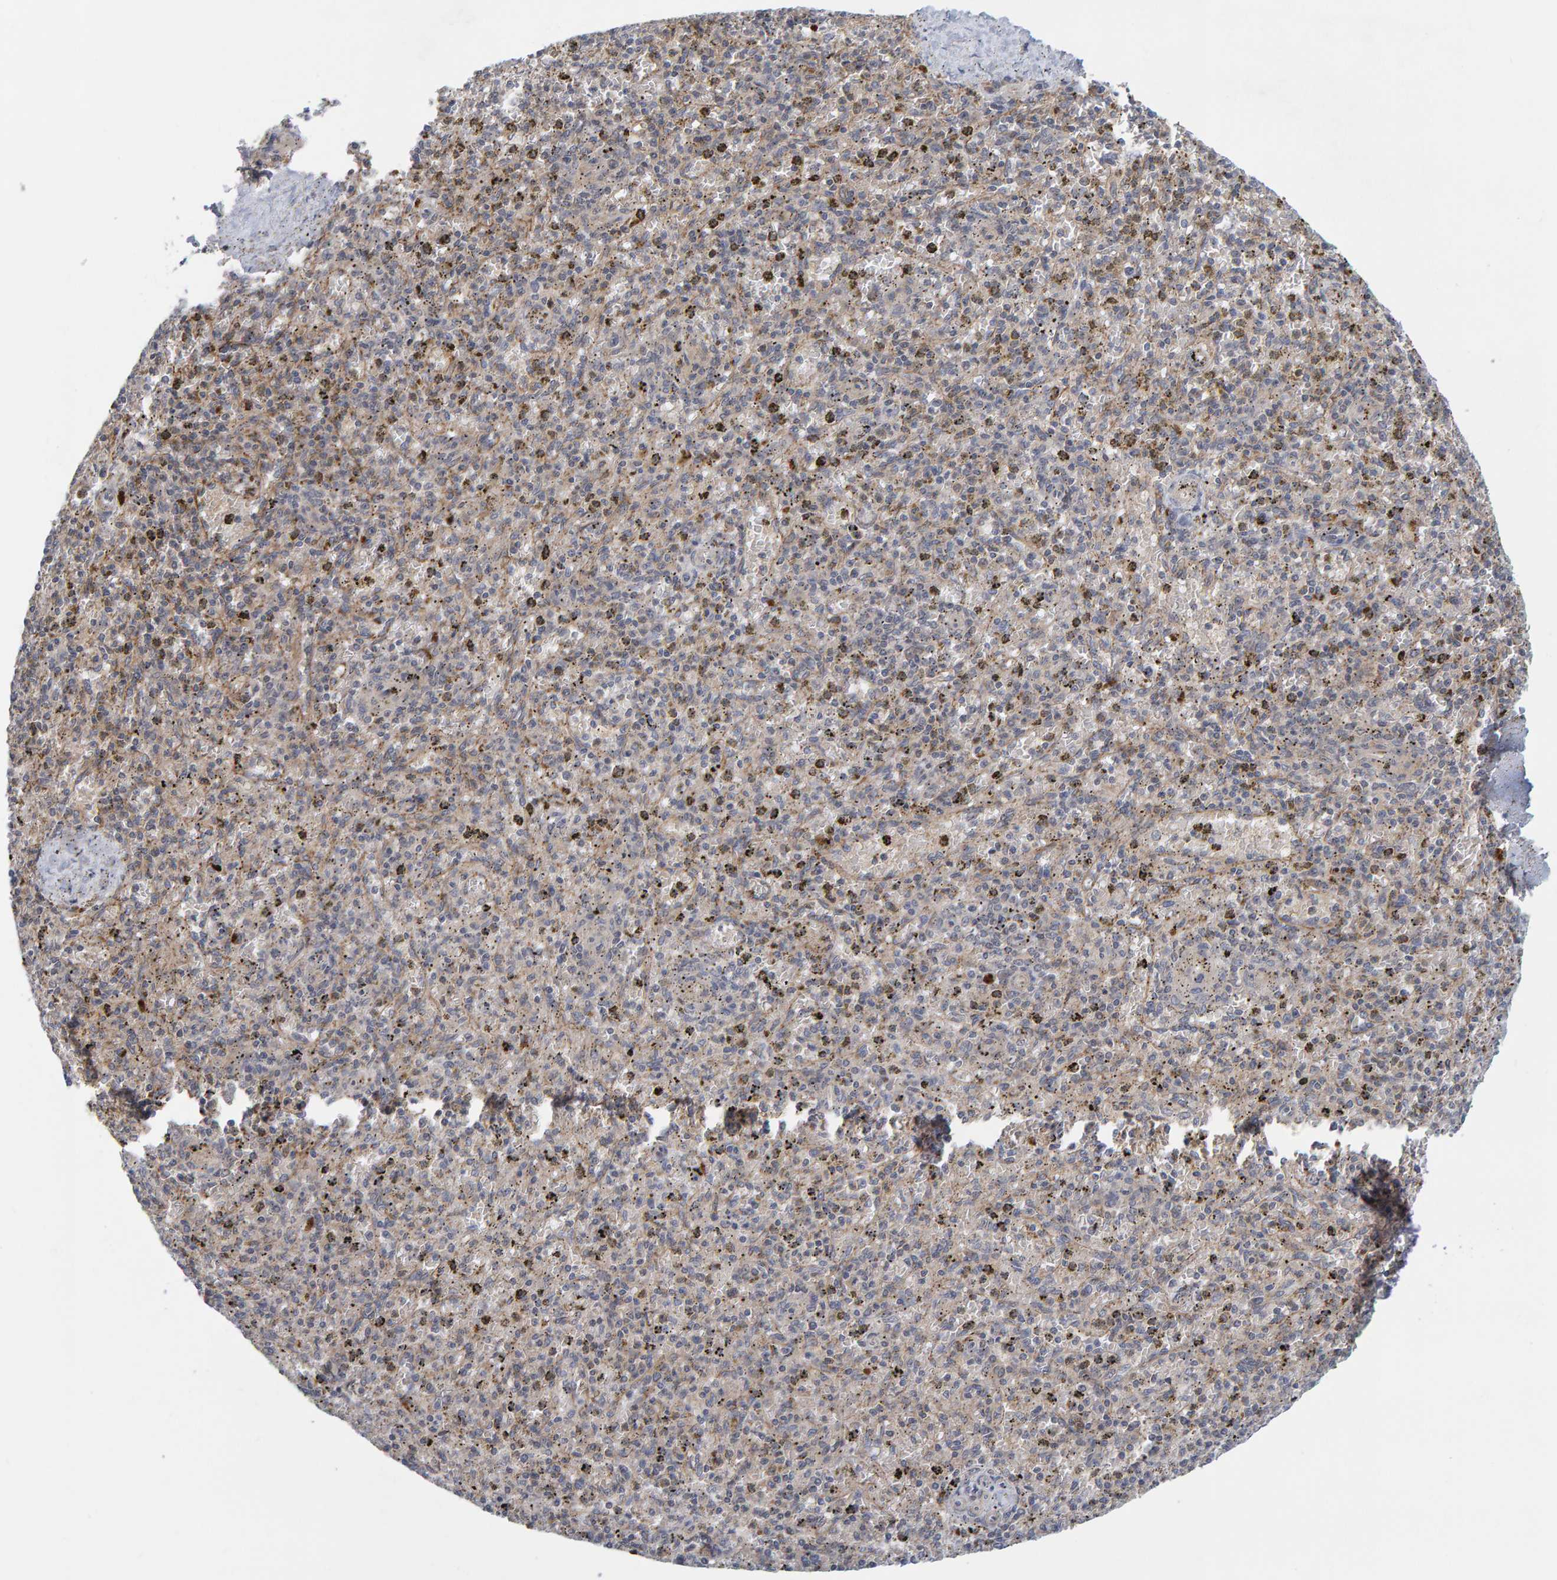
{"staining": {"intensity": "weak", "quantity": "25%-75%", "location": "cytoplasmic/membranous"}, "tissue": "spleen", "cell_type": "Cells in red pulp", "image_type": "normal", "snomed": [{"axis": "morphology", "description": "Normal tissue, NOS"}, {"axis": "topography", "description": "Spleen"}], "caption": "High-power microscopy captured an IHC micrograph of benign spleen, revealing weak cytoplasmic/membranous expression in approximately 25%-75% of cells in red pulp.", "gene": "CDH2", "patient": {"sex": "male", "age": 72}}